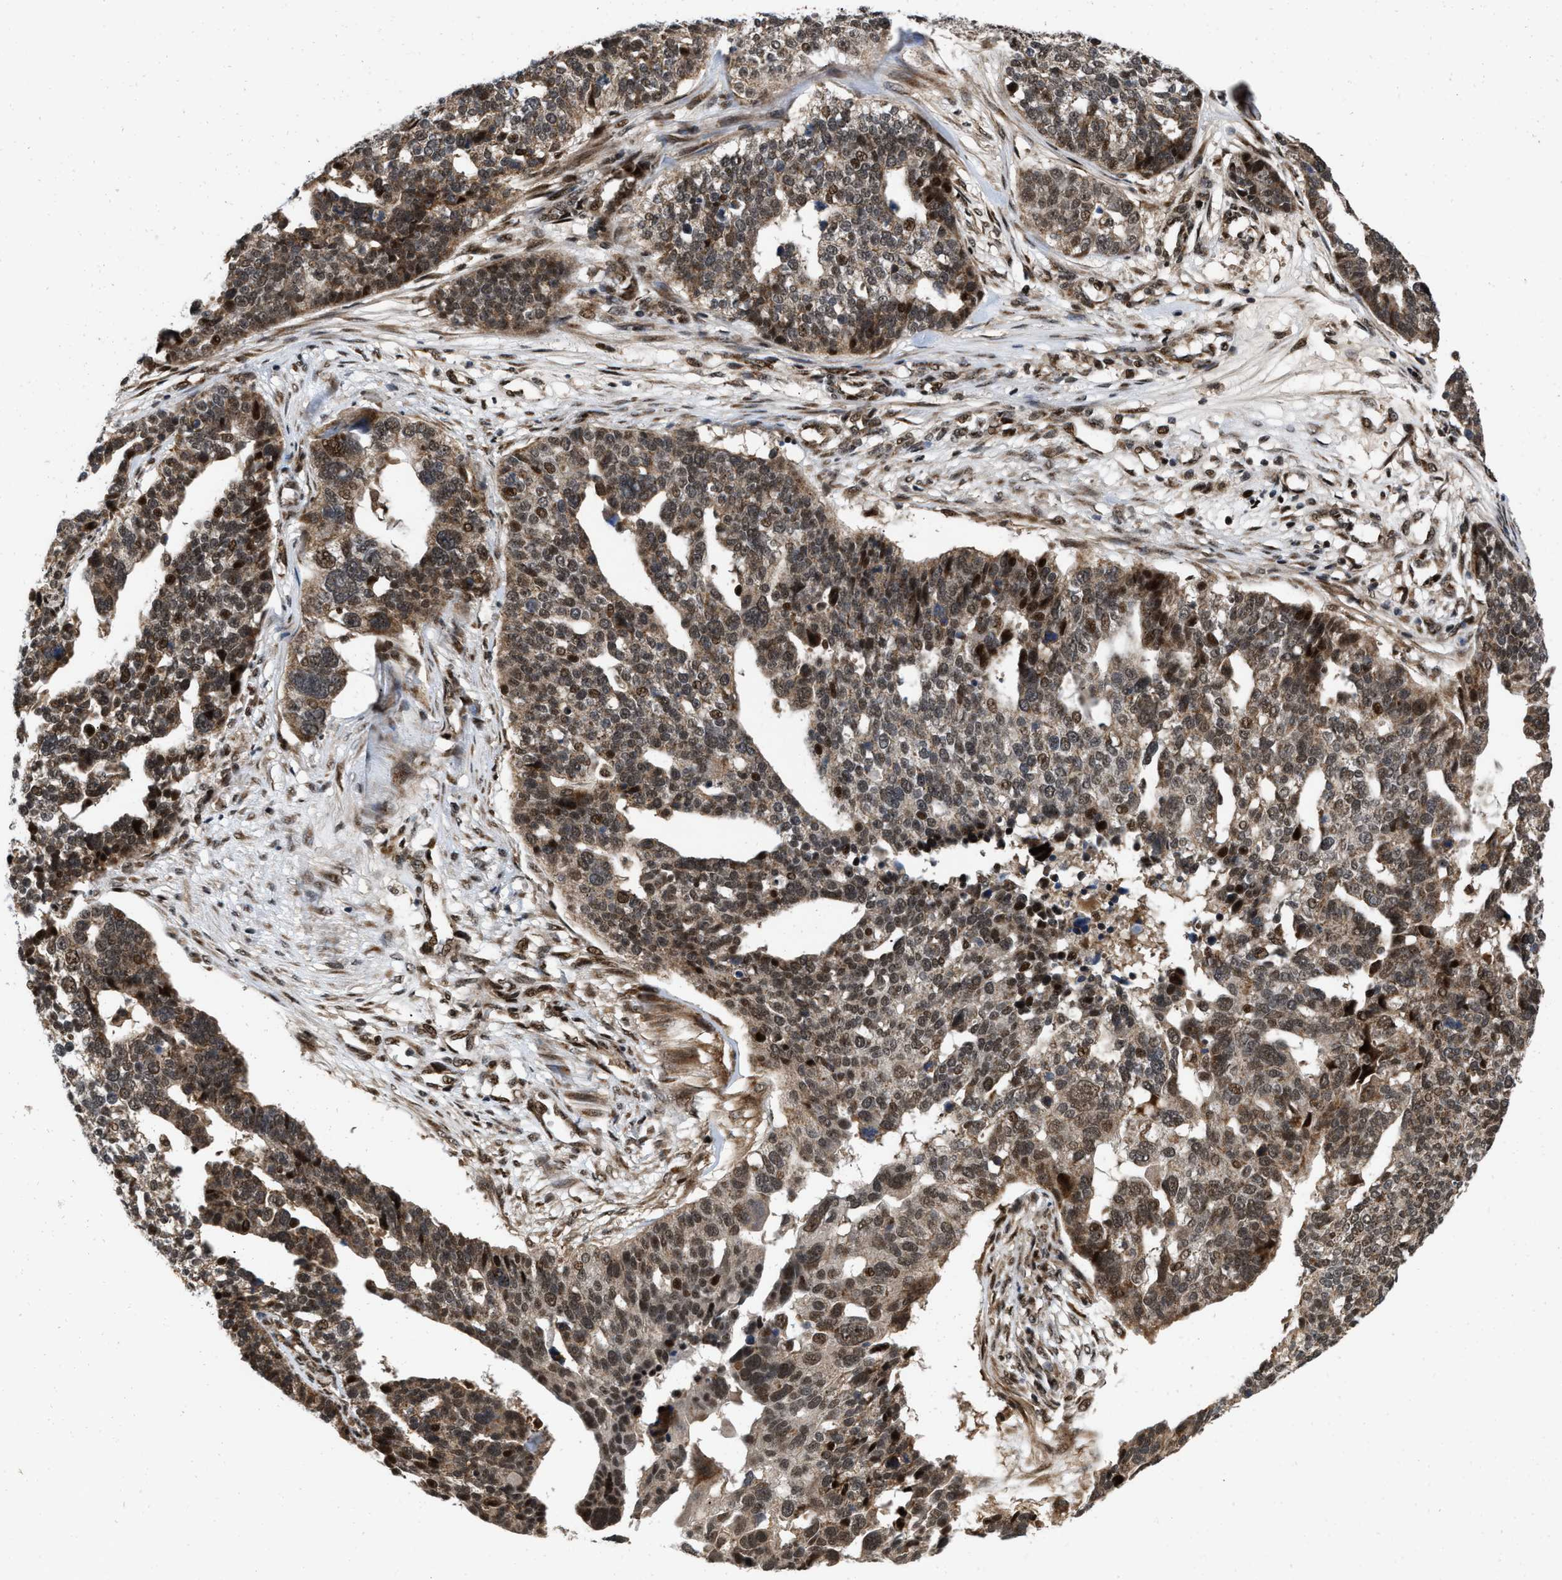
{"staining": {"intensity": "moderate", "quantity": ">75%", "location": "cytoplasmic/membranous,nuclear"}, "tissue": "ovarian cancer", "cell_type": "Tumor cells", "image_type": "cancer", "snomed": [{"axis": "morphology", "description": "Cystadenocarcinoma, serous, NOS"}, {"axis": "topography", "description": "Ovary"}], "caption": "Moderate cytoplasmic/membranous and nuclear expression for a protein is identified in about >75% of tumor cells of ovarian serous cystadenocarcinoma using immunohistochemistry.", "gene": "ANKRD11", "patient": {"sex": "female", "age": 59}}